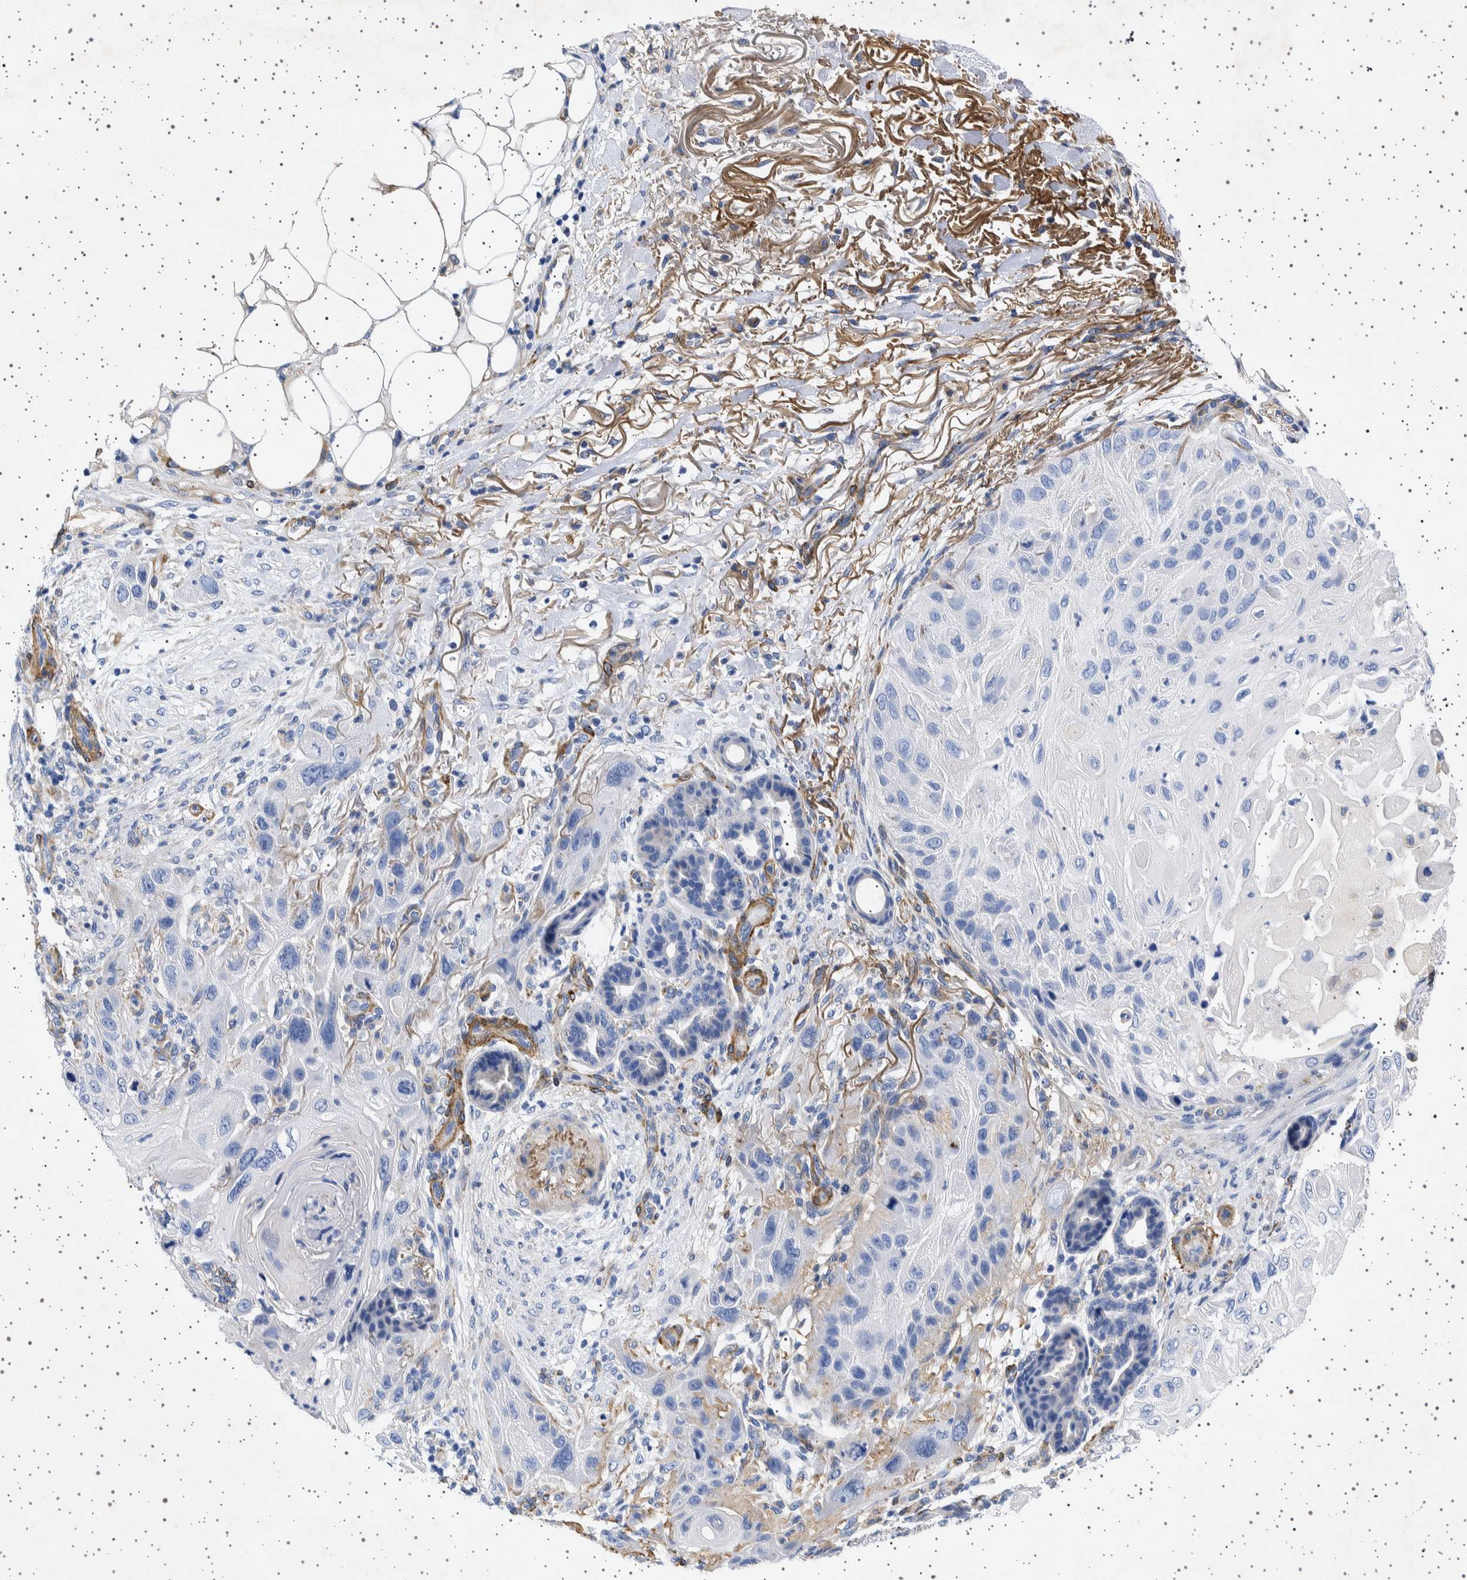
{"staining": {"intensity": "negative", "quantity": "none", "location": "none"}, "tissue": "skin cancer", "cell_type": "Tumor cells", "image_type": "cancer", "snomed": [{"axis": "morphology", "description": "Squamous cell carcinoma, NOS"}, {"axis": "topography", "description": "Skin"}], "caption": "This micrograph is of skin squamous cell carcinoma stained with immunohistochemistry (IHC) to label a protein in brown with the nuclei are counter-stained blue. There is no positivity in tumor cells. Nuclei are stained in blue.", "gene": "SEPTIN4", "patient": {"sex": "female", "age": 77}}